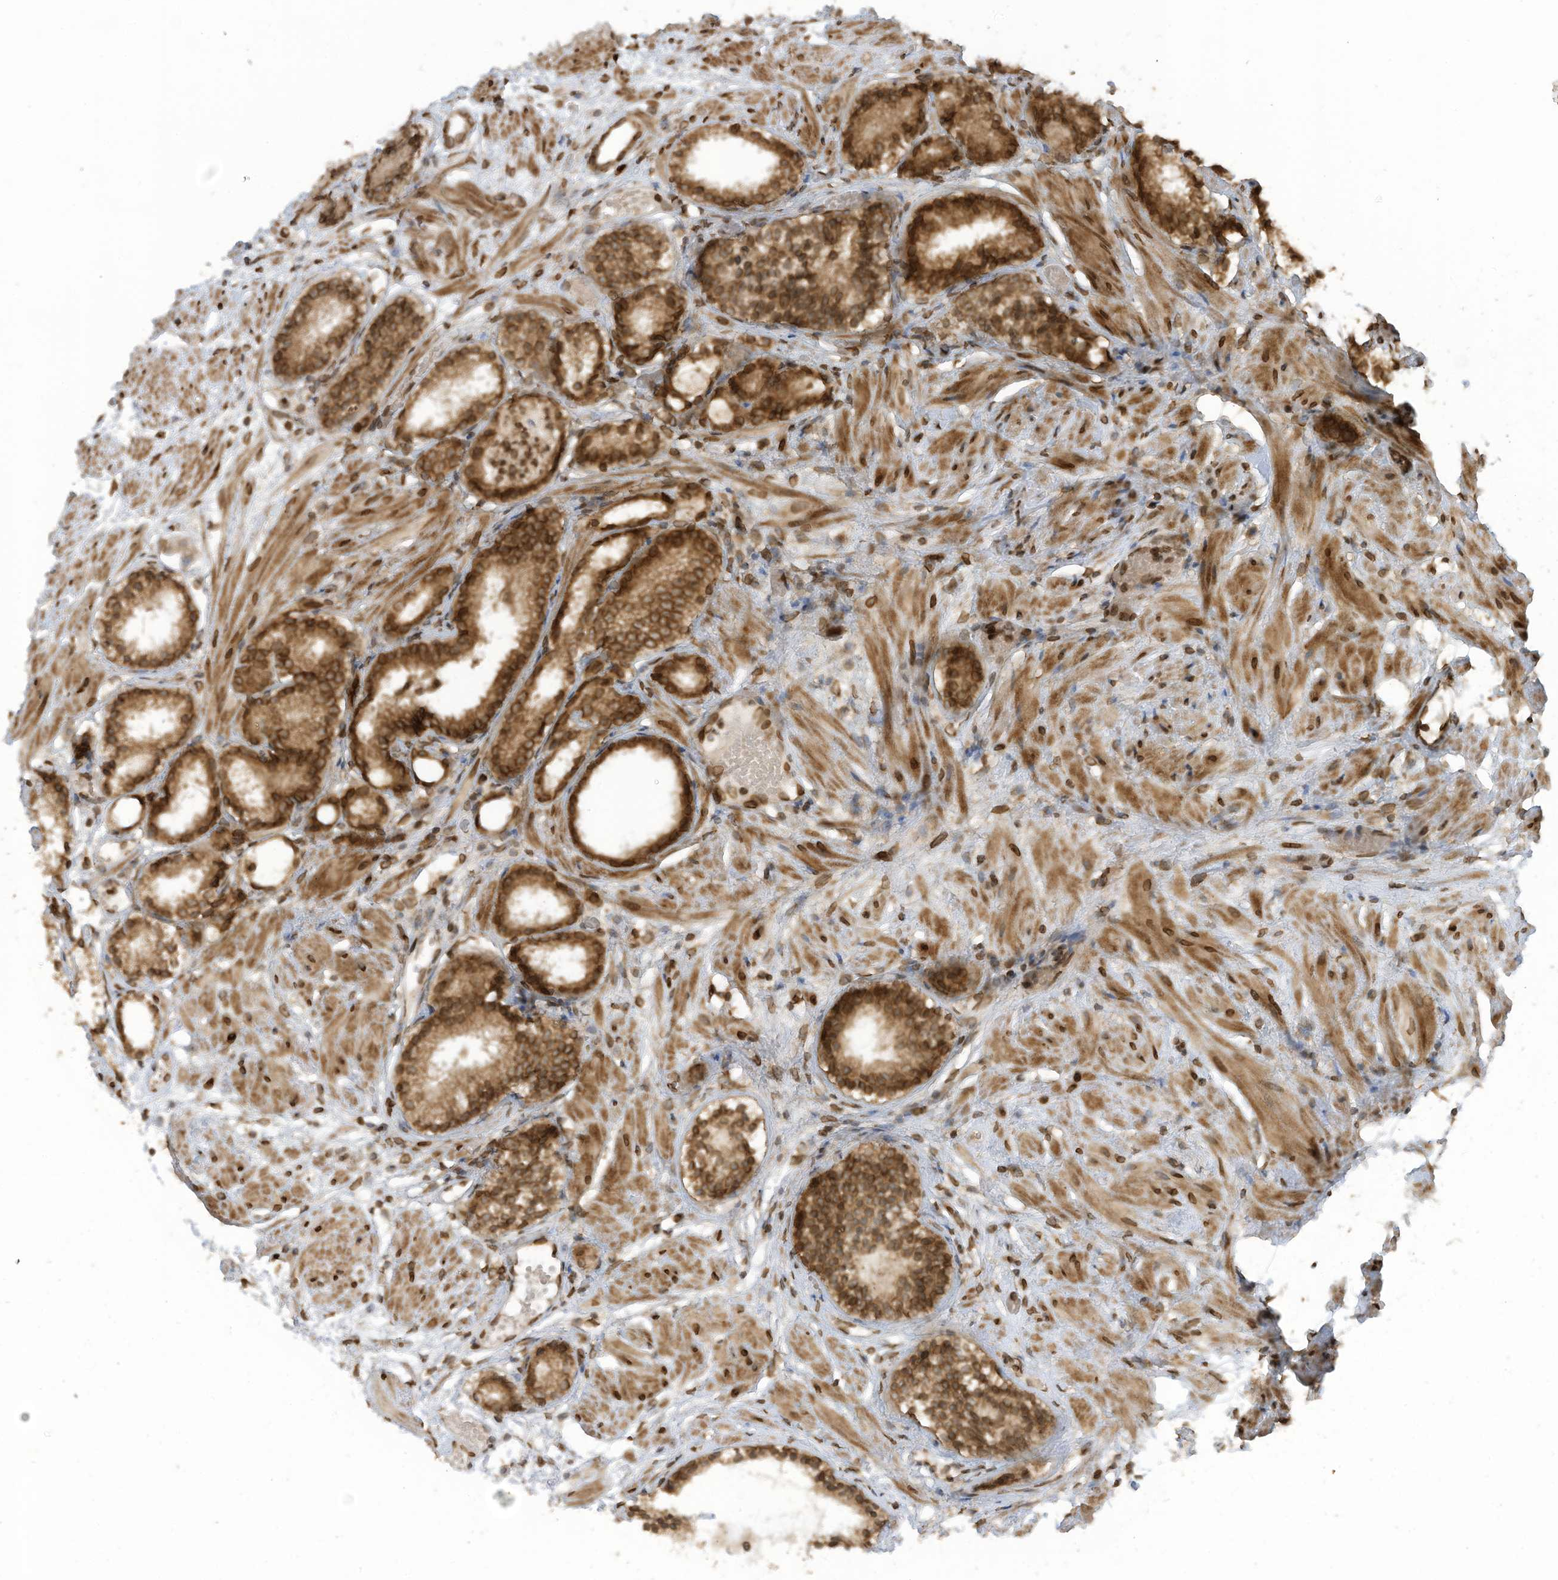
{"staining": {"intensity": "moderate", "quantity": ">75%", "location": "cytoplasmic/membranous,nuclear"}, "tissue": "prostate cancer", "cell_type": "Tumor cells", "image_type": "cancer", "snomed": [{"axis": "morphology", "description": "Adenocarcinoma, Low grade"}, {"axis": "topography", "description": "Prostate"}], "caption": "There is medium levels of moderate cytoplasmic/membranous and nuclear expression in tumor cells of prostate cancer, as demonstrated by immunohistochemical staining (brown color).", "gene": "RABL3", "patient": {"sex": "male", "age": 88}}